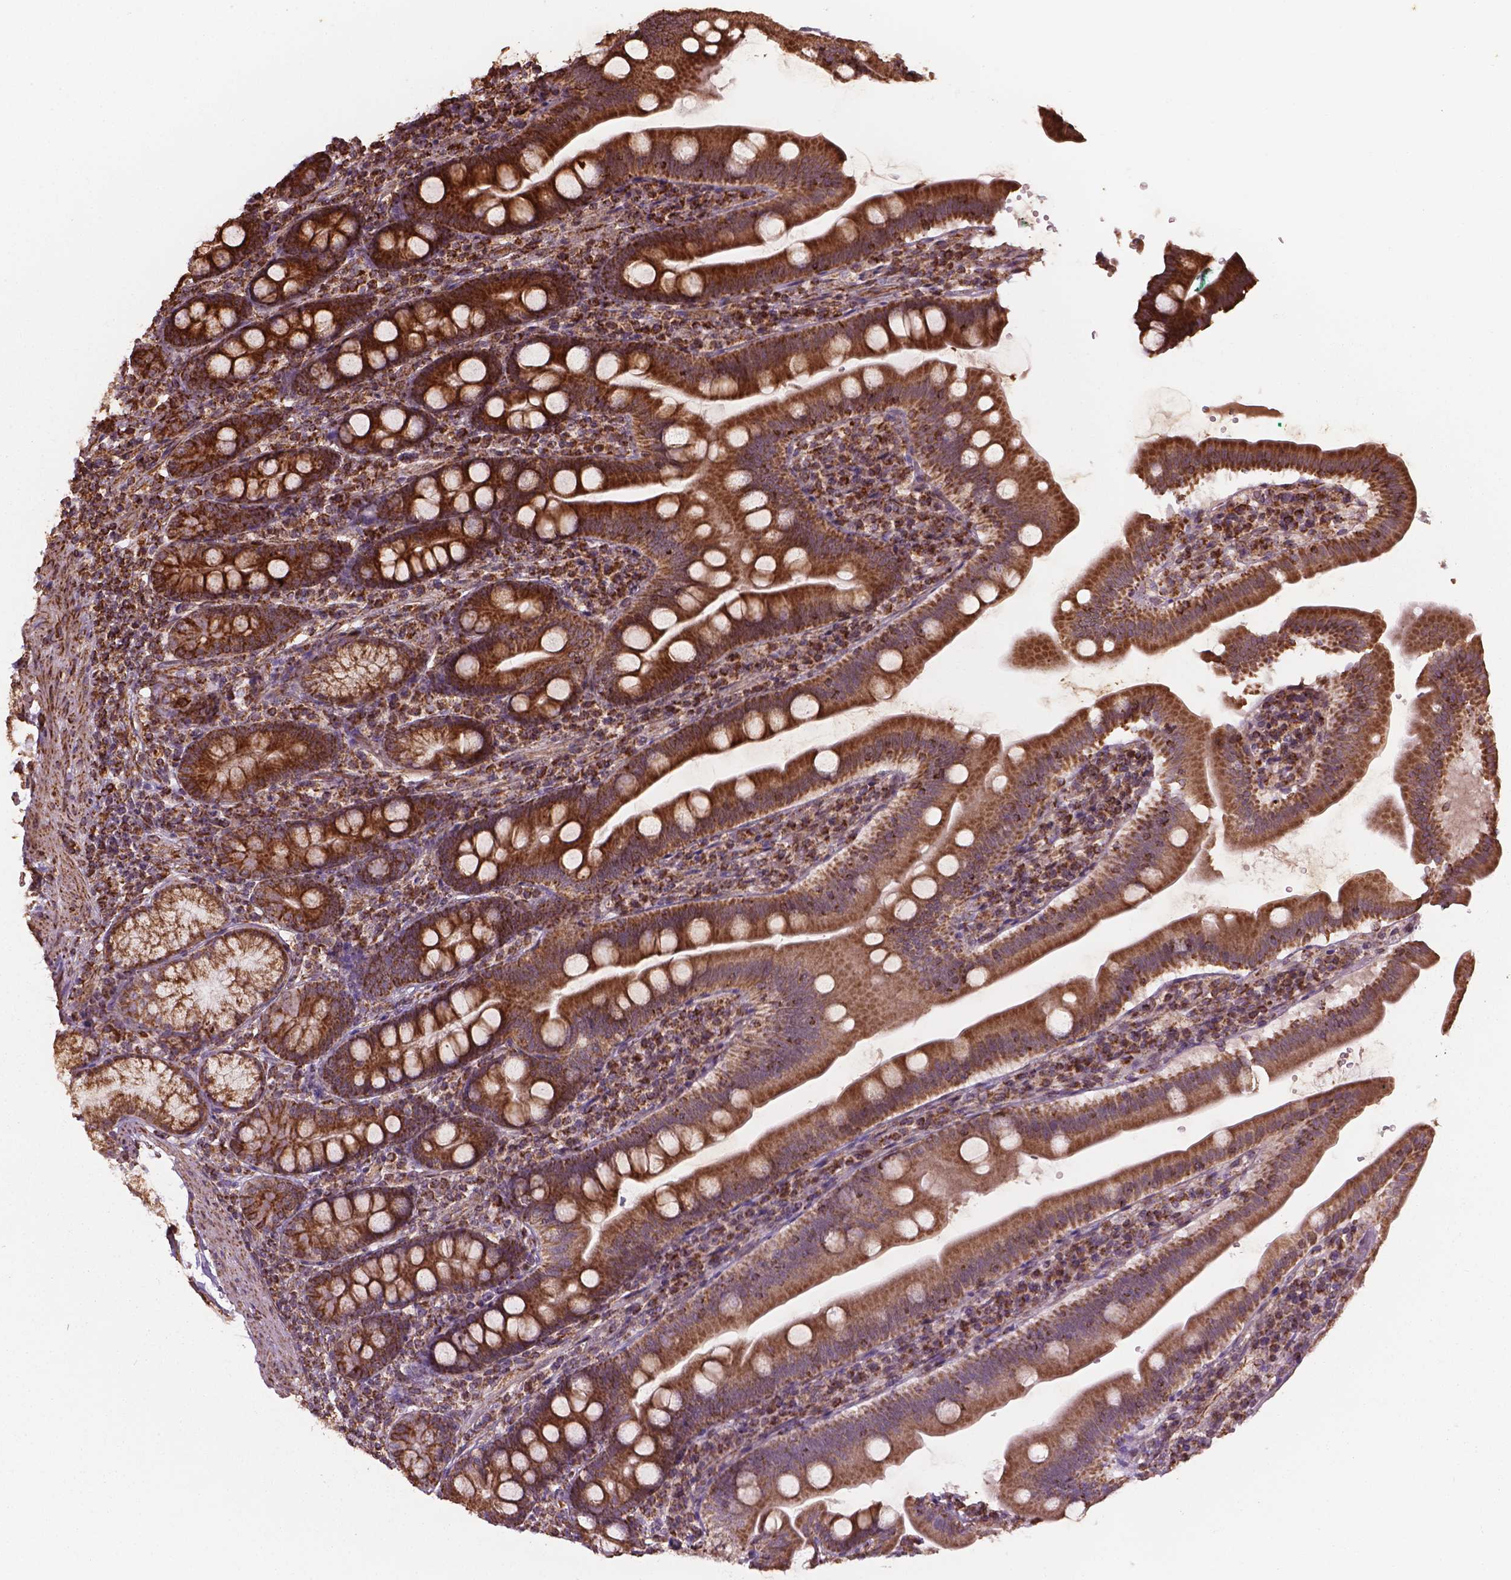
{"staining": {"intensity": "moderate", "quantity": ">75%", "location": "cytoplasmic/membranous"}, "tissue": "duodenum", "cell_type": "Glandular cells", "image_type": "normal", "snomed": [{"axis": "morphology", "description": "Normal tissue, NOS"}, {"axis": "topography", "description": "Duodenum"}], "caption": "Immunohistochemistry (DAB (3,3'-diaminobenzidine)) staining of benign human duodenum displays moderate cytoplasmic/membranous protein positivity in about >75% of glandular cells.", "gene": "HS3ST3A1", "patient": {"sex": "female", "age": 67}}